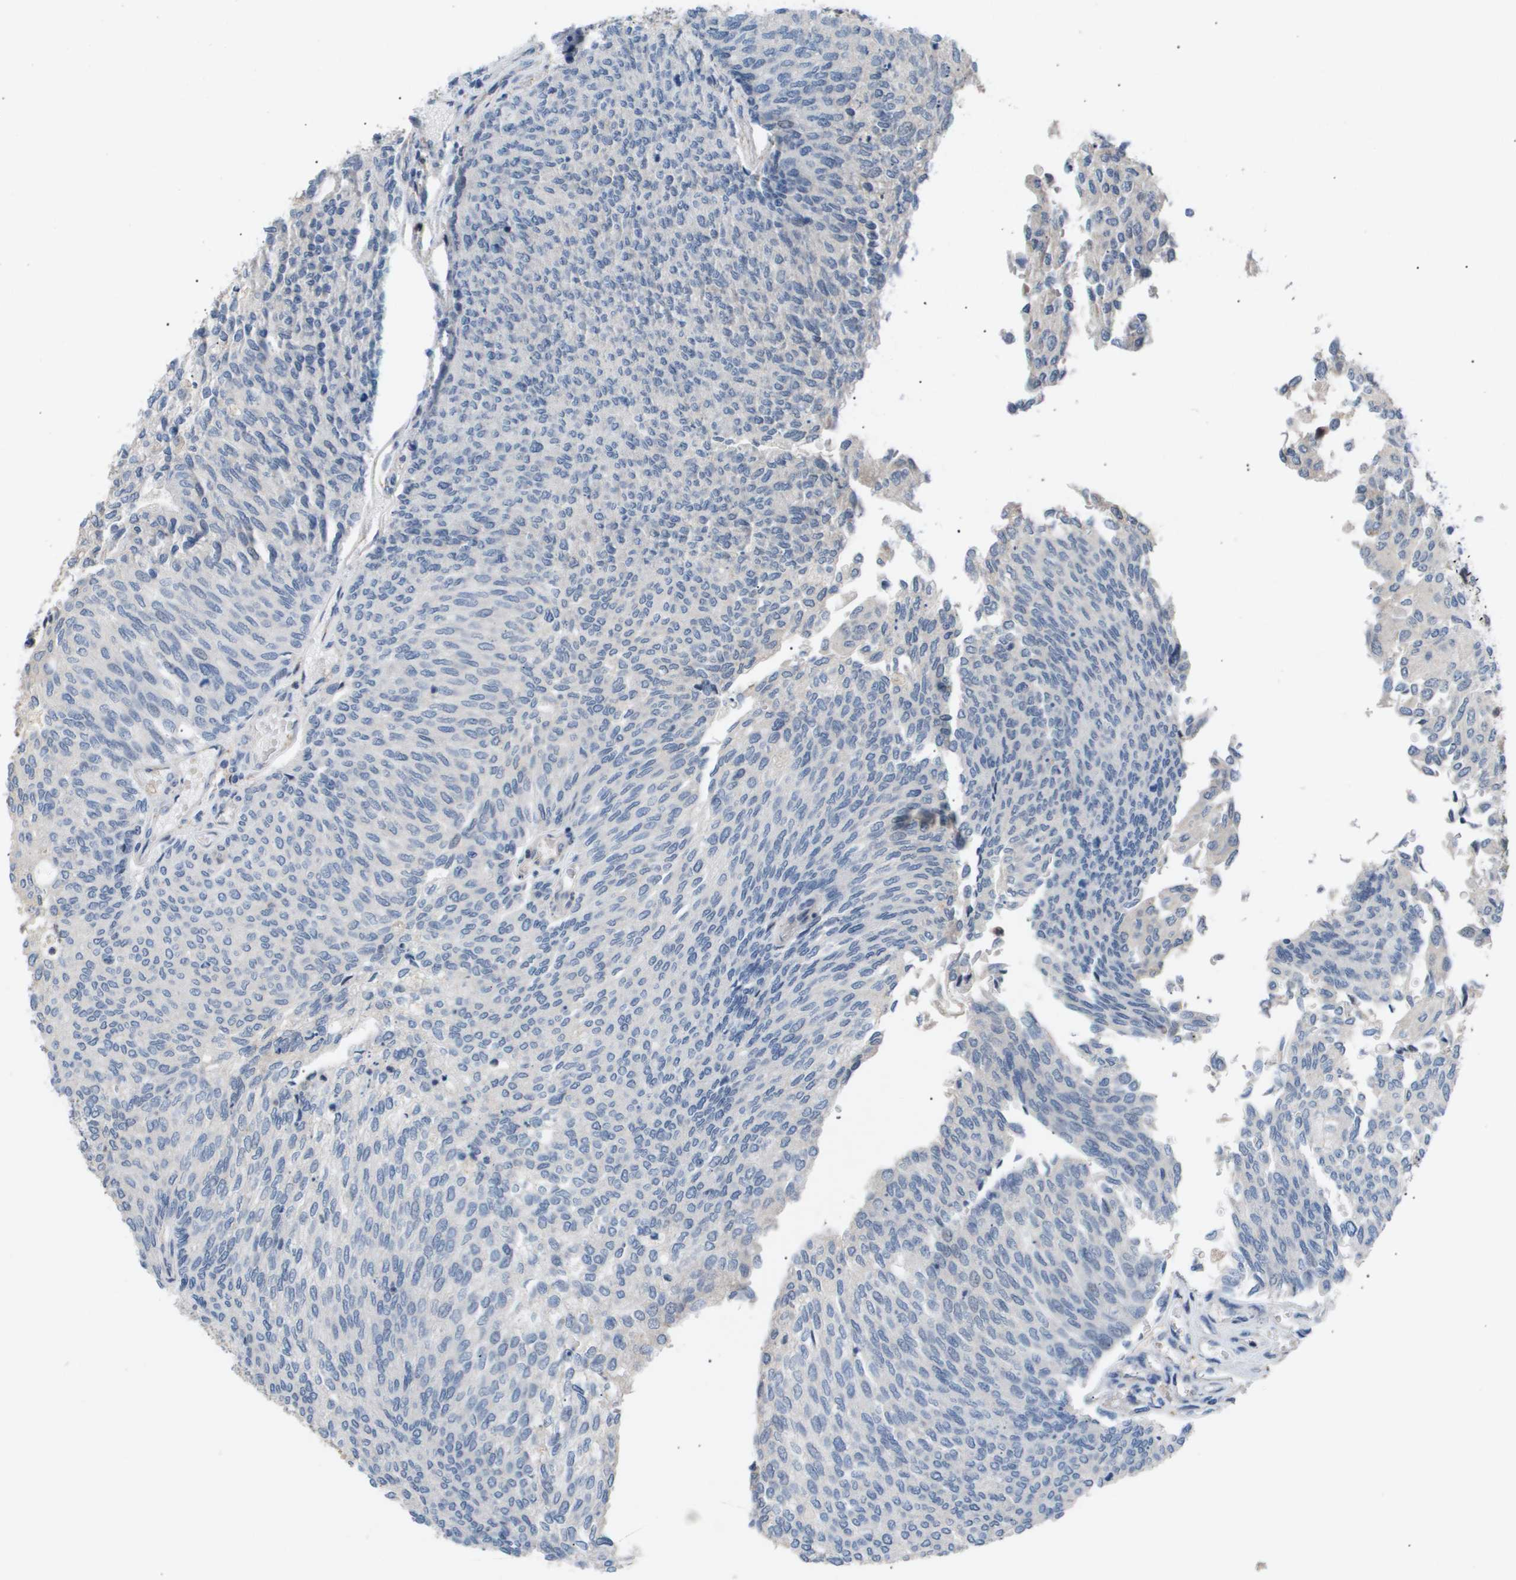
{"staining": {"intensity": "negative", "quantity": "none", "location": "none"}, "tissue": "urothelial cancer", "cell_type": "Tumor cells", "image_type": "cancer", "snomed": [{"axis": "morphology", "description": "Urothelial carcinoma, Low grade"}, {"axis": "topography", "description": "Urinary bladder"}], "caption": "The IHC photomicrograph has no significant positivity in tumor cells of urothelial carcinoma (low-grade) tissue.", "gene": "AKR1A1", "patient": {"sex": "female", "age": 79}}